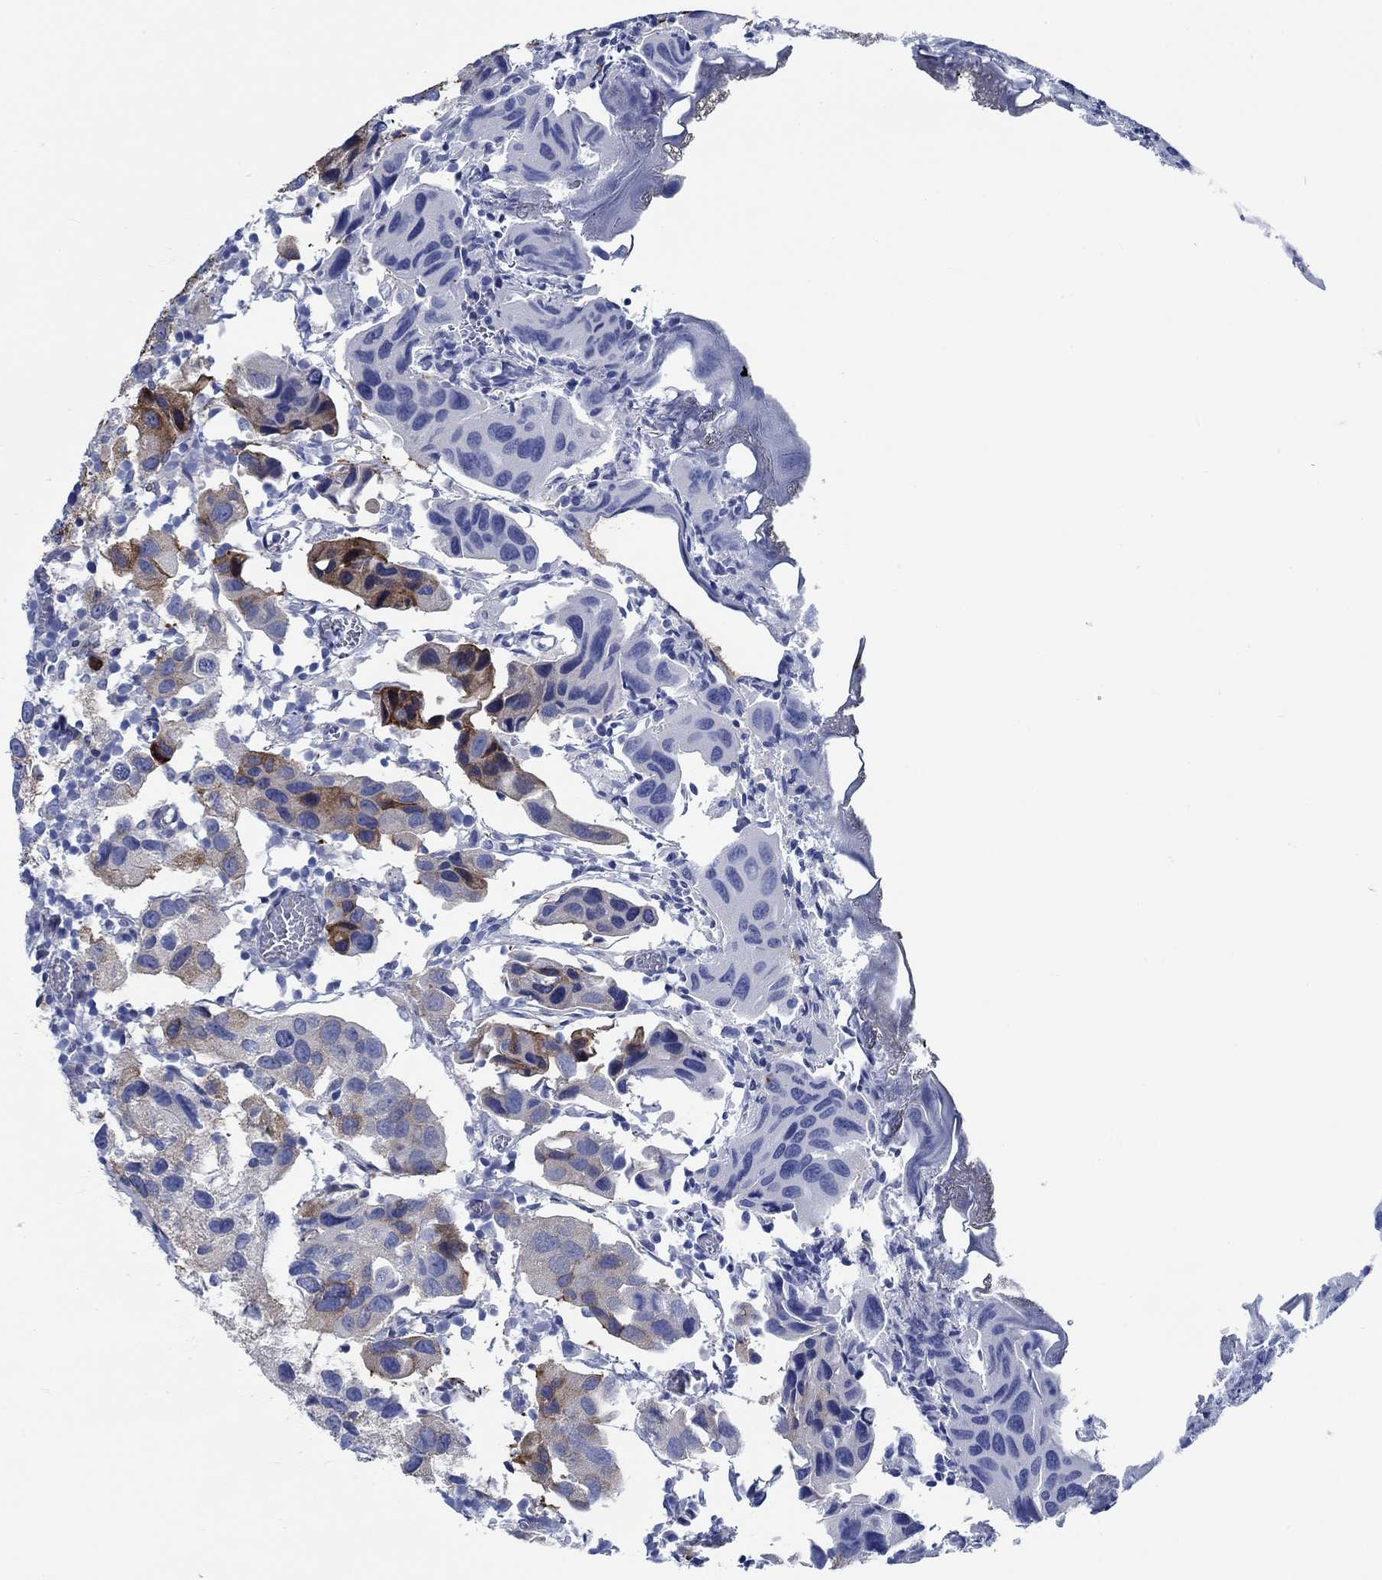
{"staining": {"intensity": "strong", "quantity": "<25%", "location": "cytoplasmic/membranous"}, "tissue": "urothelial cancer", "cell_type": "Tumor cells", "image_type": "cancer", "snomed": [{"axis": "morphology", "description": "Urothelial carcinoma, High grade"}, {"axis": "topography", "description": "Urinary bladder"}], "caption": "A medium amount of strong cytoplasmic/membranous staining is present in about <25% of tumor cells in urothelial carcinoma (high-grade) tissue. Ihc stains the protein in brown and the nuclei are stained blue.", "gene": "SVEP1", "patient": {"sex": "male", "age": 79}}